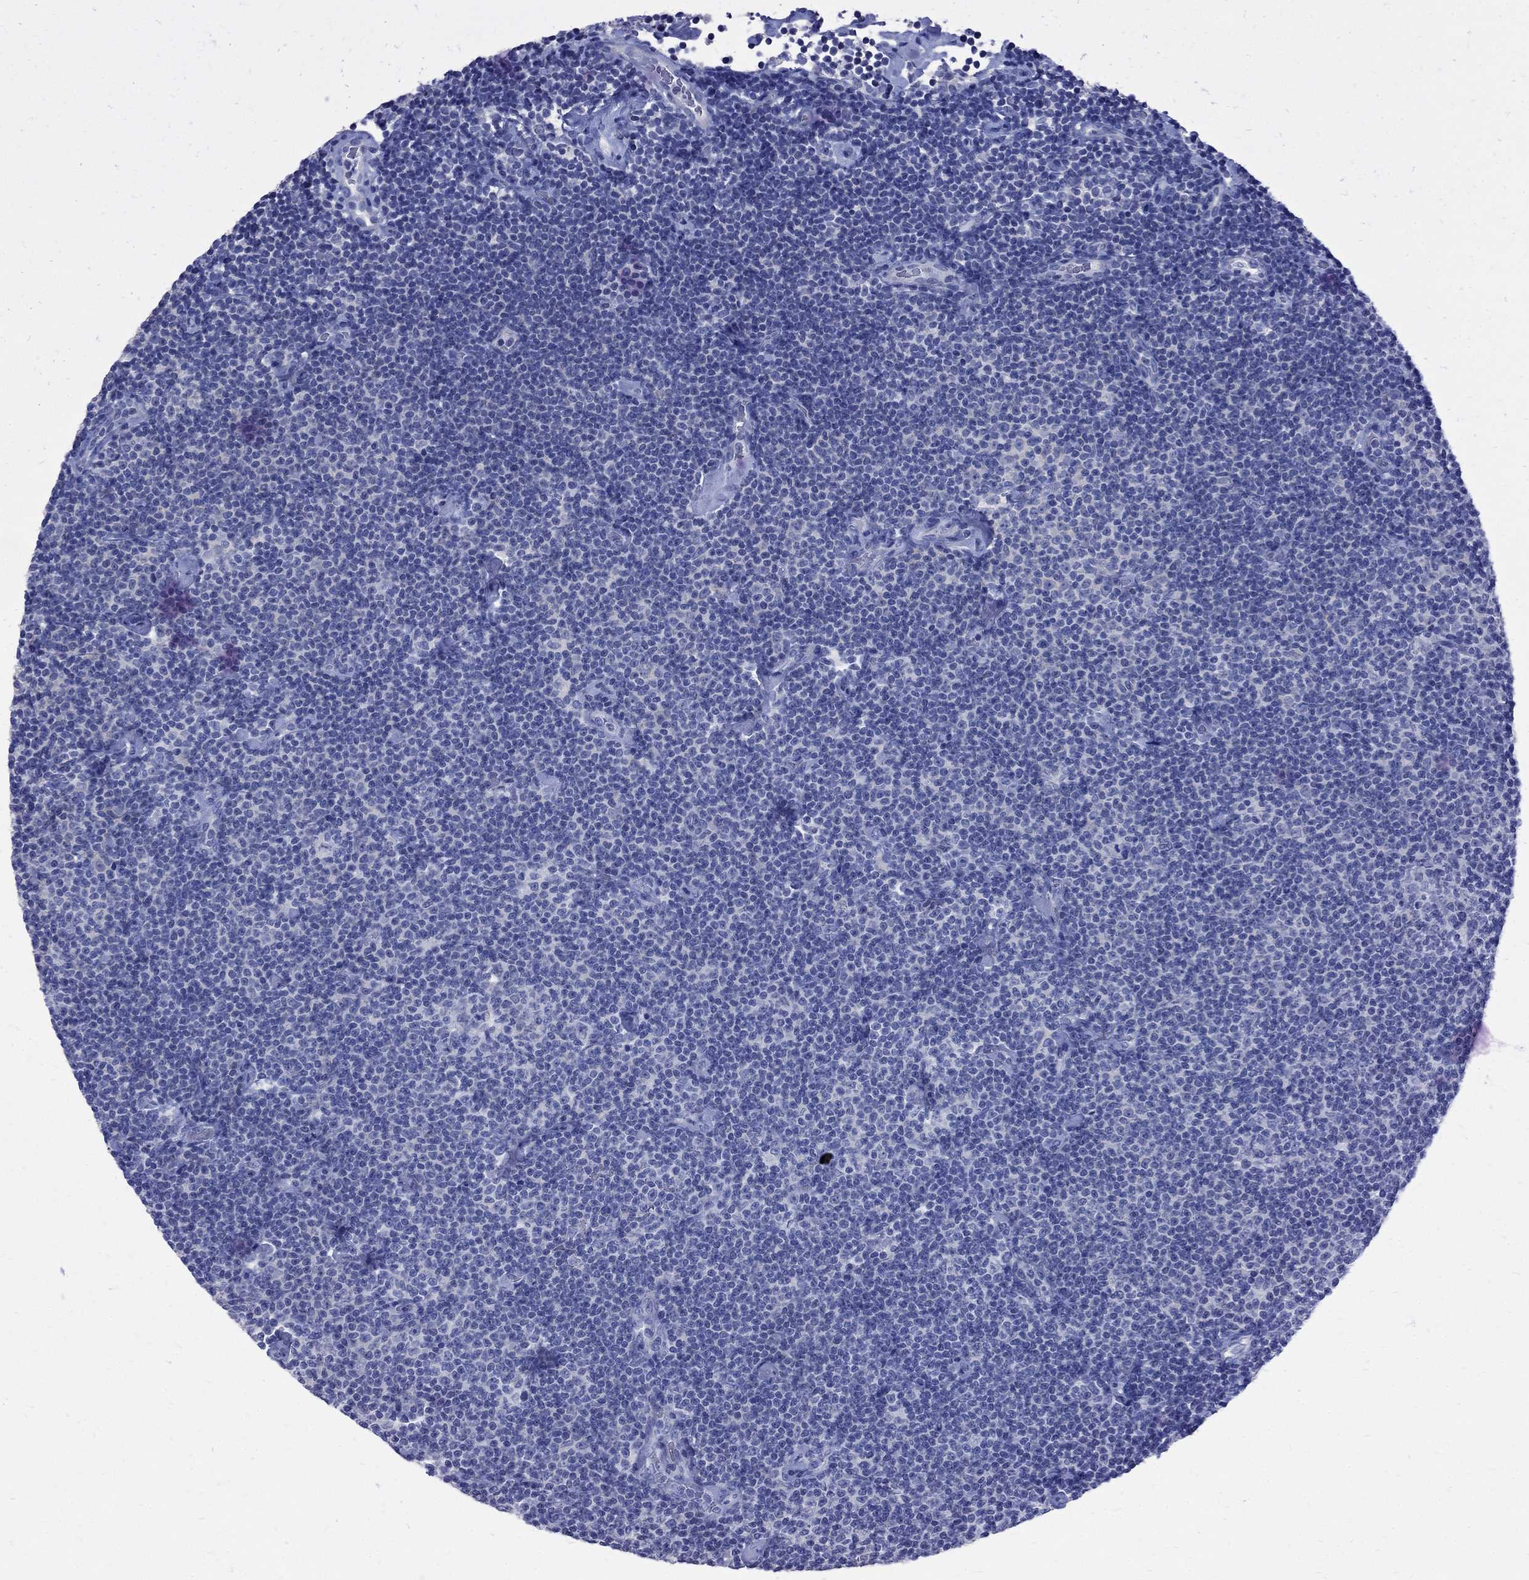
{"staining": {"intensity": "negative", "quantity": "none", "location": "none"}, "tissue": "lymphoma", "cell_type": "Tumor cells", "image_type": "cancer", "snomed": [{"axis": "morphology", "description": "Malignant lymphoma, non-Hodgkin's type, Low grade"}, {"axis": "topography", "description": "Lymph node"}], "caption": "Immunohistochemistry (IHC) image of human low-grade malignant lymphoma, non-Hodgkin's type stained for a protein (brown), which demonstrates no staining in tumor cells. (DAB (3,3'-diaminobenzidine) IHC, high magnification).", "gene": "MAGEB6", "patient": {"sex": "male", "age": 81}}